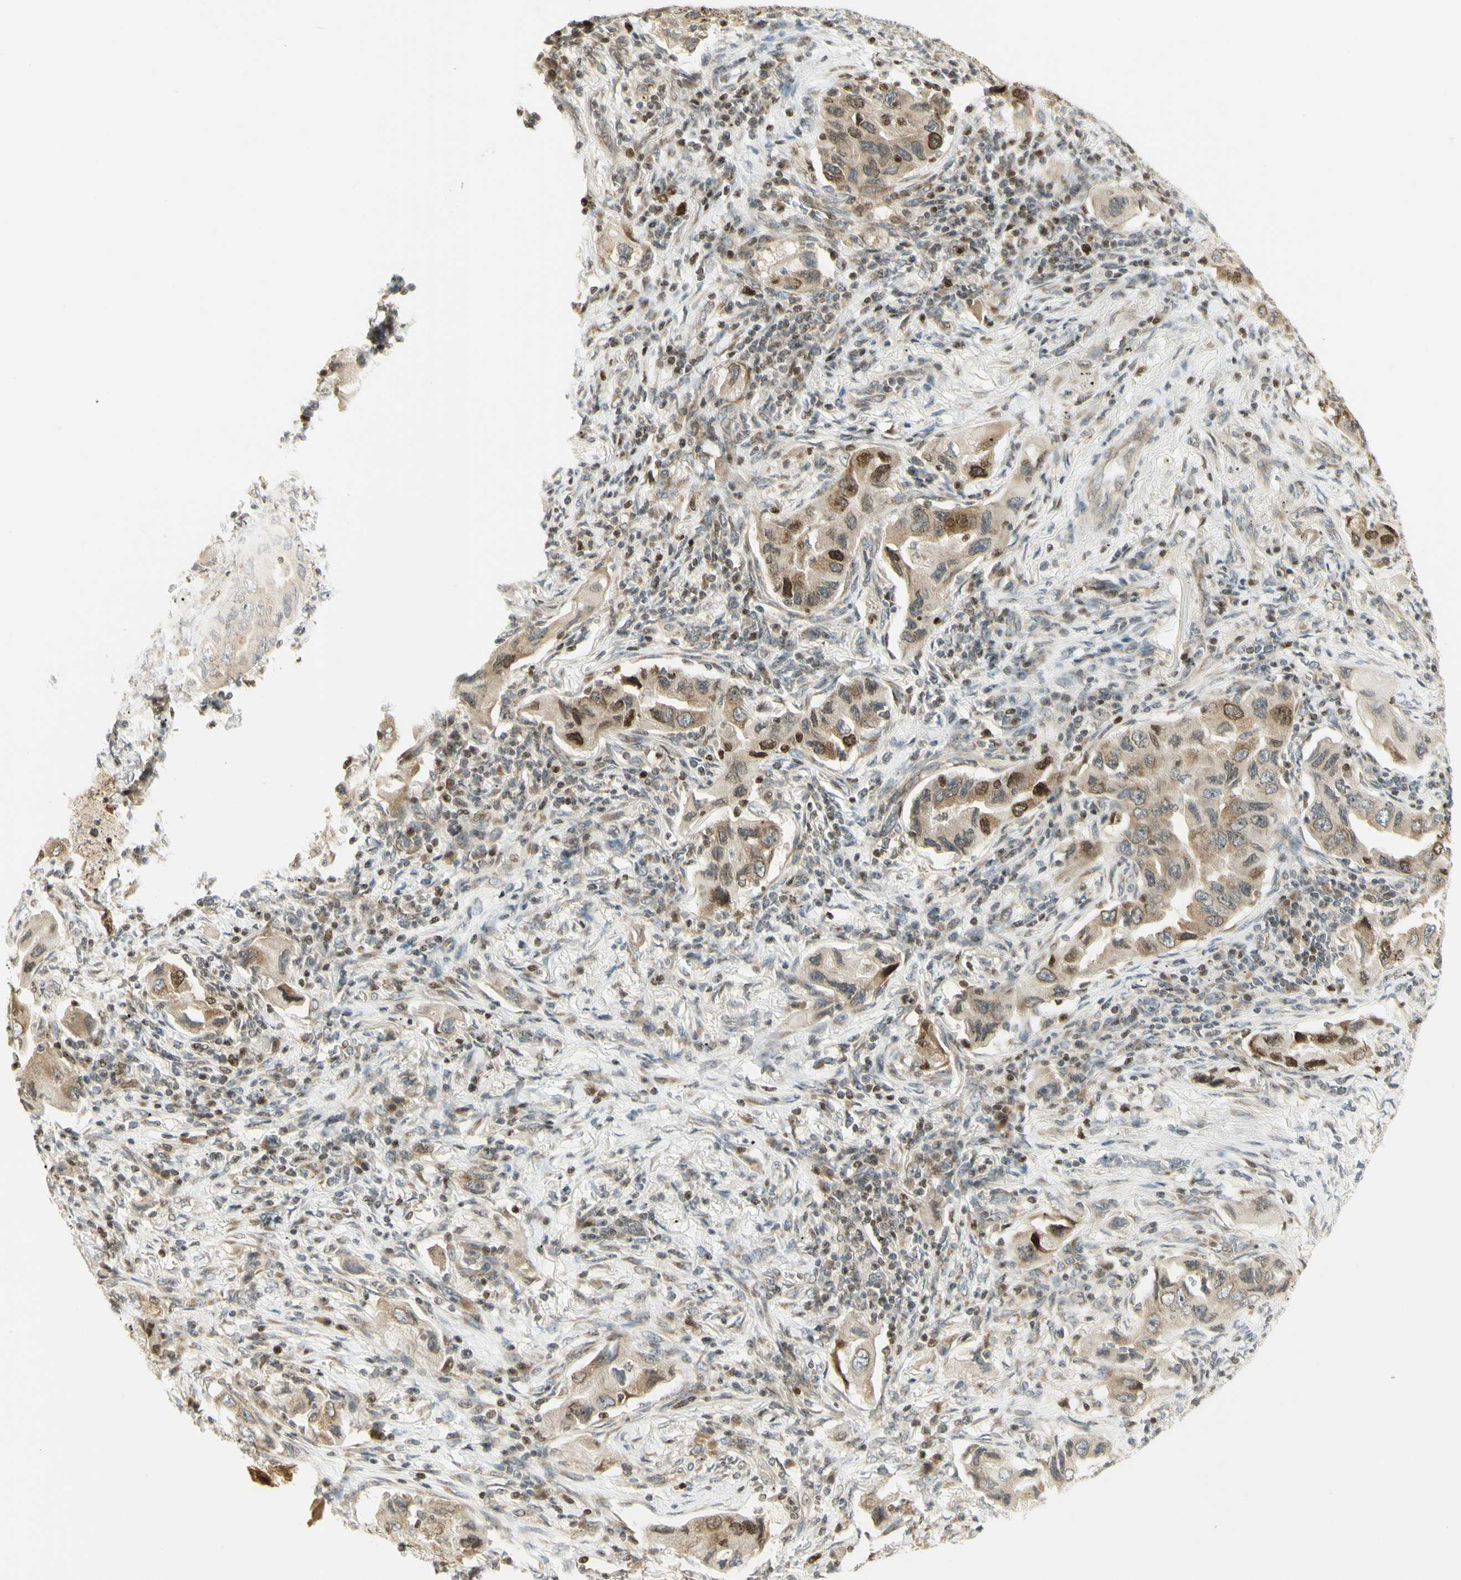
{"staining": {"intensity": "moderate", "quantity": ">75%", "location": "cytoplasmic/membranous,nuclear"}, "tissue": "lung cancer", "cell_type": "Tumor cells", "image_type": "cancer", "snomed": [{"axis": "morphology", "description": "Adenocarcinoma, NOS"}, {"axis": "topography", "description": "Lung"}], "caption": "A histopathology image of human lung adenocarcinoma stained for a protein demonstrates moderate cytoplasmic/membranous and nuclear brown staining in tumor cells.", "gene": "KIF11", "patient": {"sex": "female", "age": 65}}